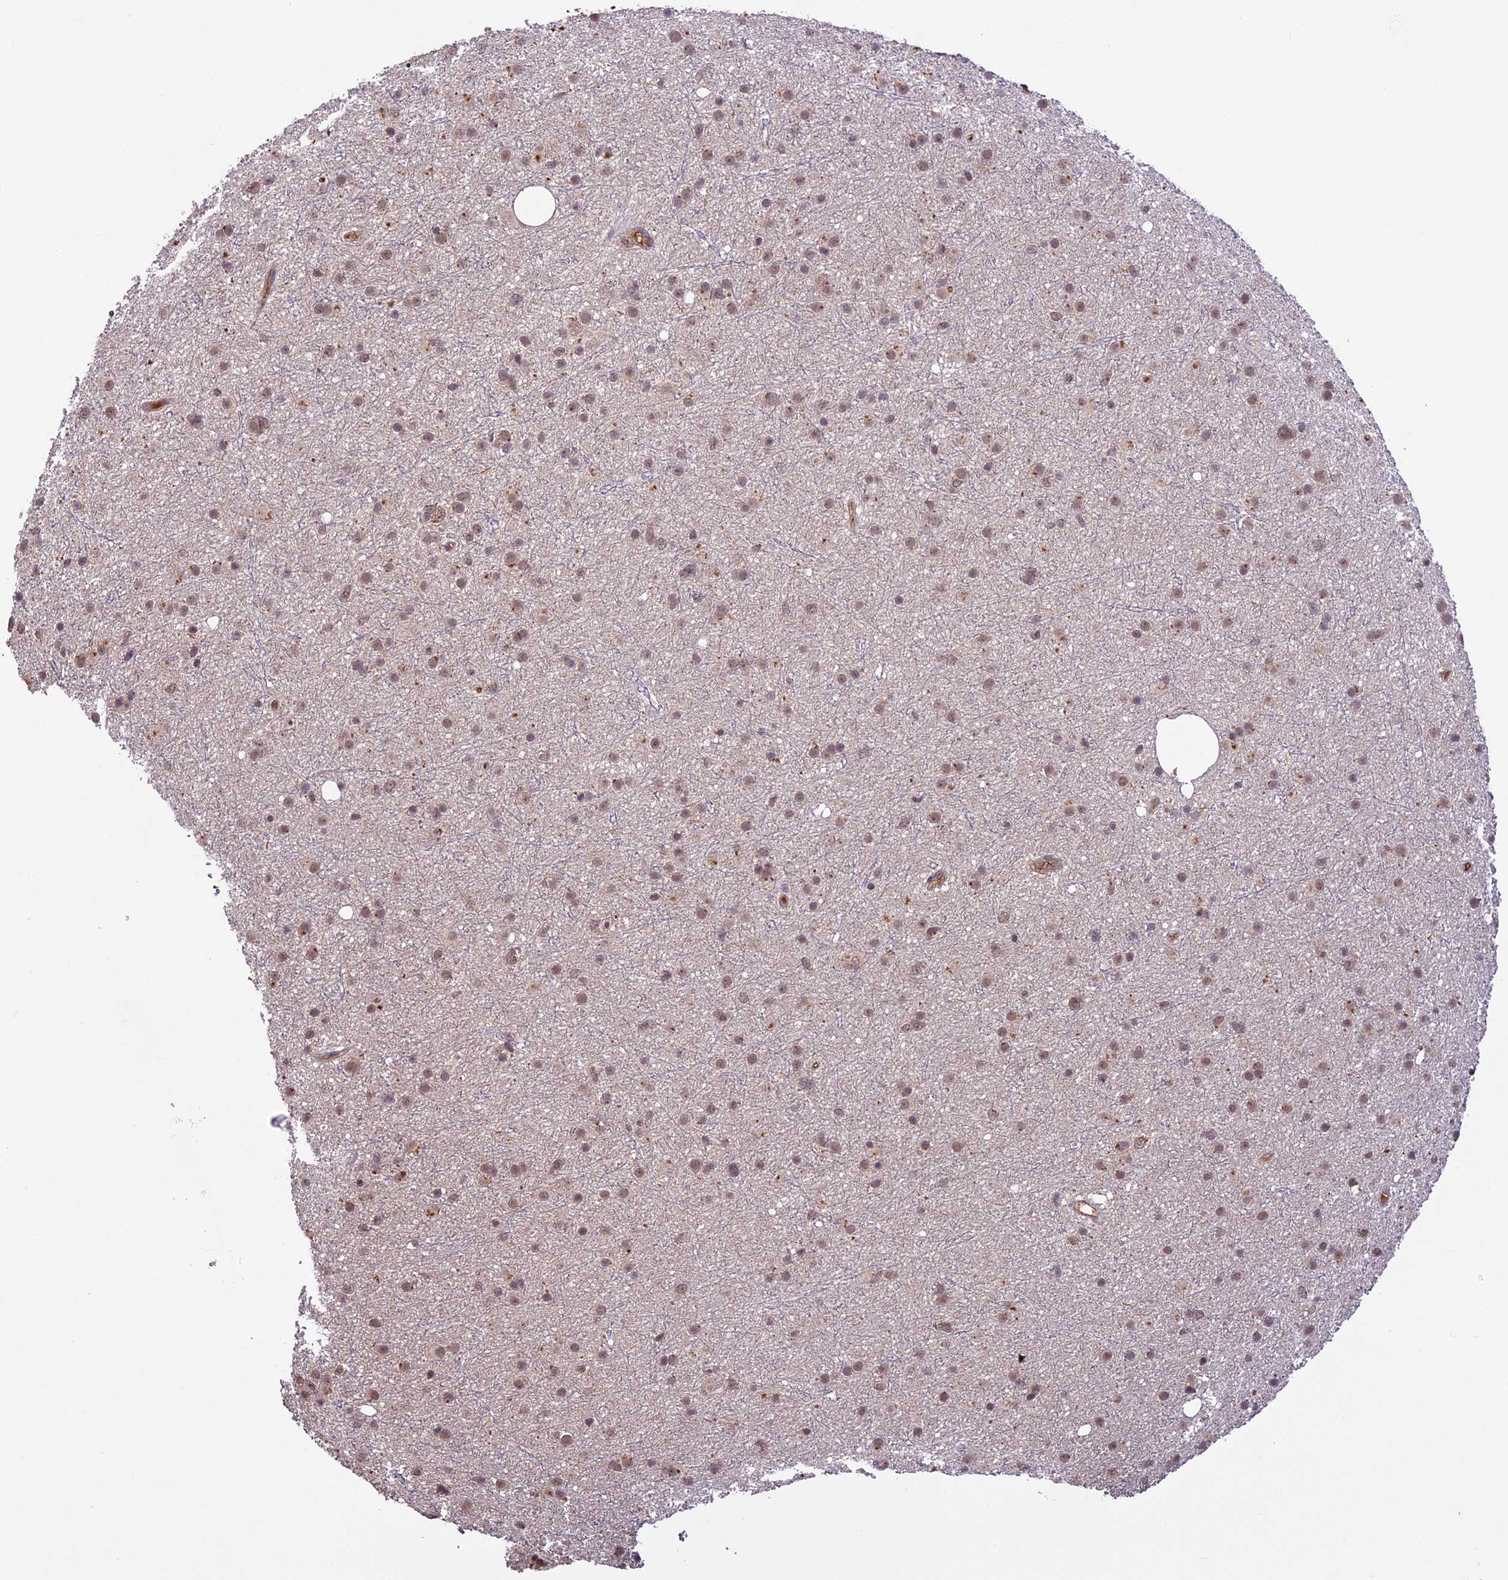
{"staining": {"intensity": "moderate", "quantity": ">75%", "location": "nuclear"}, "tissue": "glioma", "cell_type": "Tumor cells", "image_type": "cancer", "snomed": [{"axis": "morphology", "description": "Glioma, malignant, Low grade"}, {"axis": "topography", "description": "Cerebral cortex"}], "caption": "Human malignant glioma (low-grade) stained with a protein marker demonstrates moderate staining in tumor cells.", "gene": "ATP10A", "patient": {"sex": "female", "age": 39}}